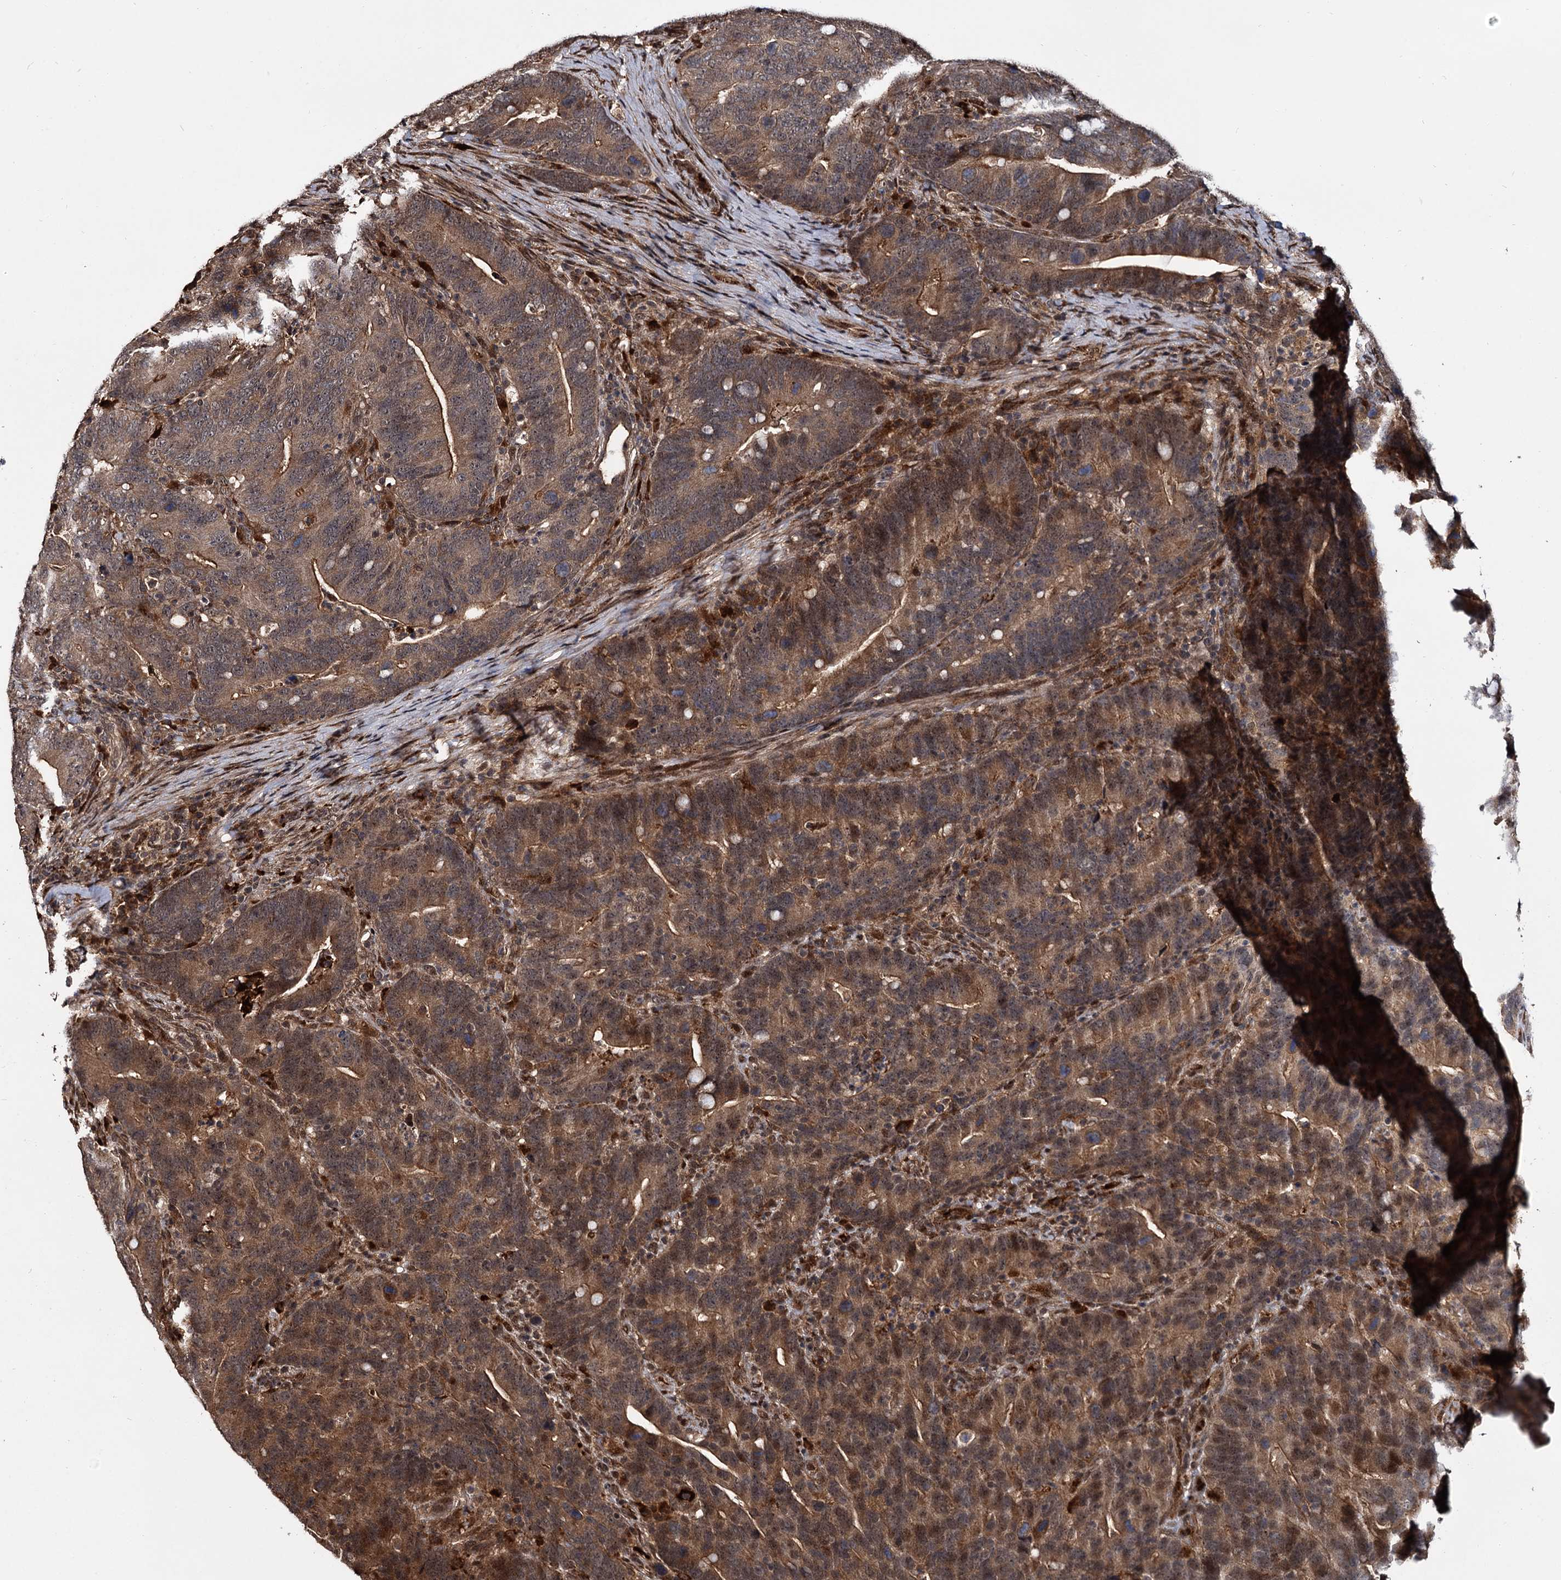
{"staining": {"intensity": "moderate", "quantity": "25%-75%", "location": "cytoplasmic/membranous,nuclear"}, "tissue": "colorectal cancer", "cell_type": "Tumor cells", "image_type": "cancer", "snomed": [{"axis": "morphology", "description": "Adenocarcinoma, NOS"}, {"axis": "topography", "description": "Colon"}], "caption": "Brown immunohistochemical staining in colorectal adenocarcinoma reveals moderate cytoplasmic/membranous and nuclear staining in about 25%-75% of tumor cells. (Stains: DAB (3,3'-diaminobenzidine) in brown, nuclei in blue, Microscopy: brightfield microscopy at high magnification).", "gene": "CEP192", "patient": {"sex": "female", "age": 66}}